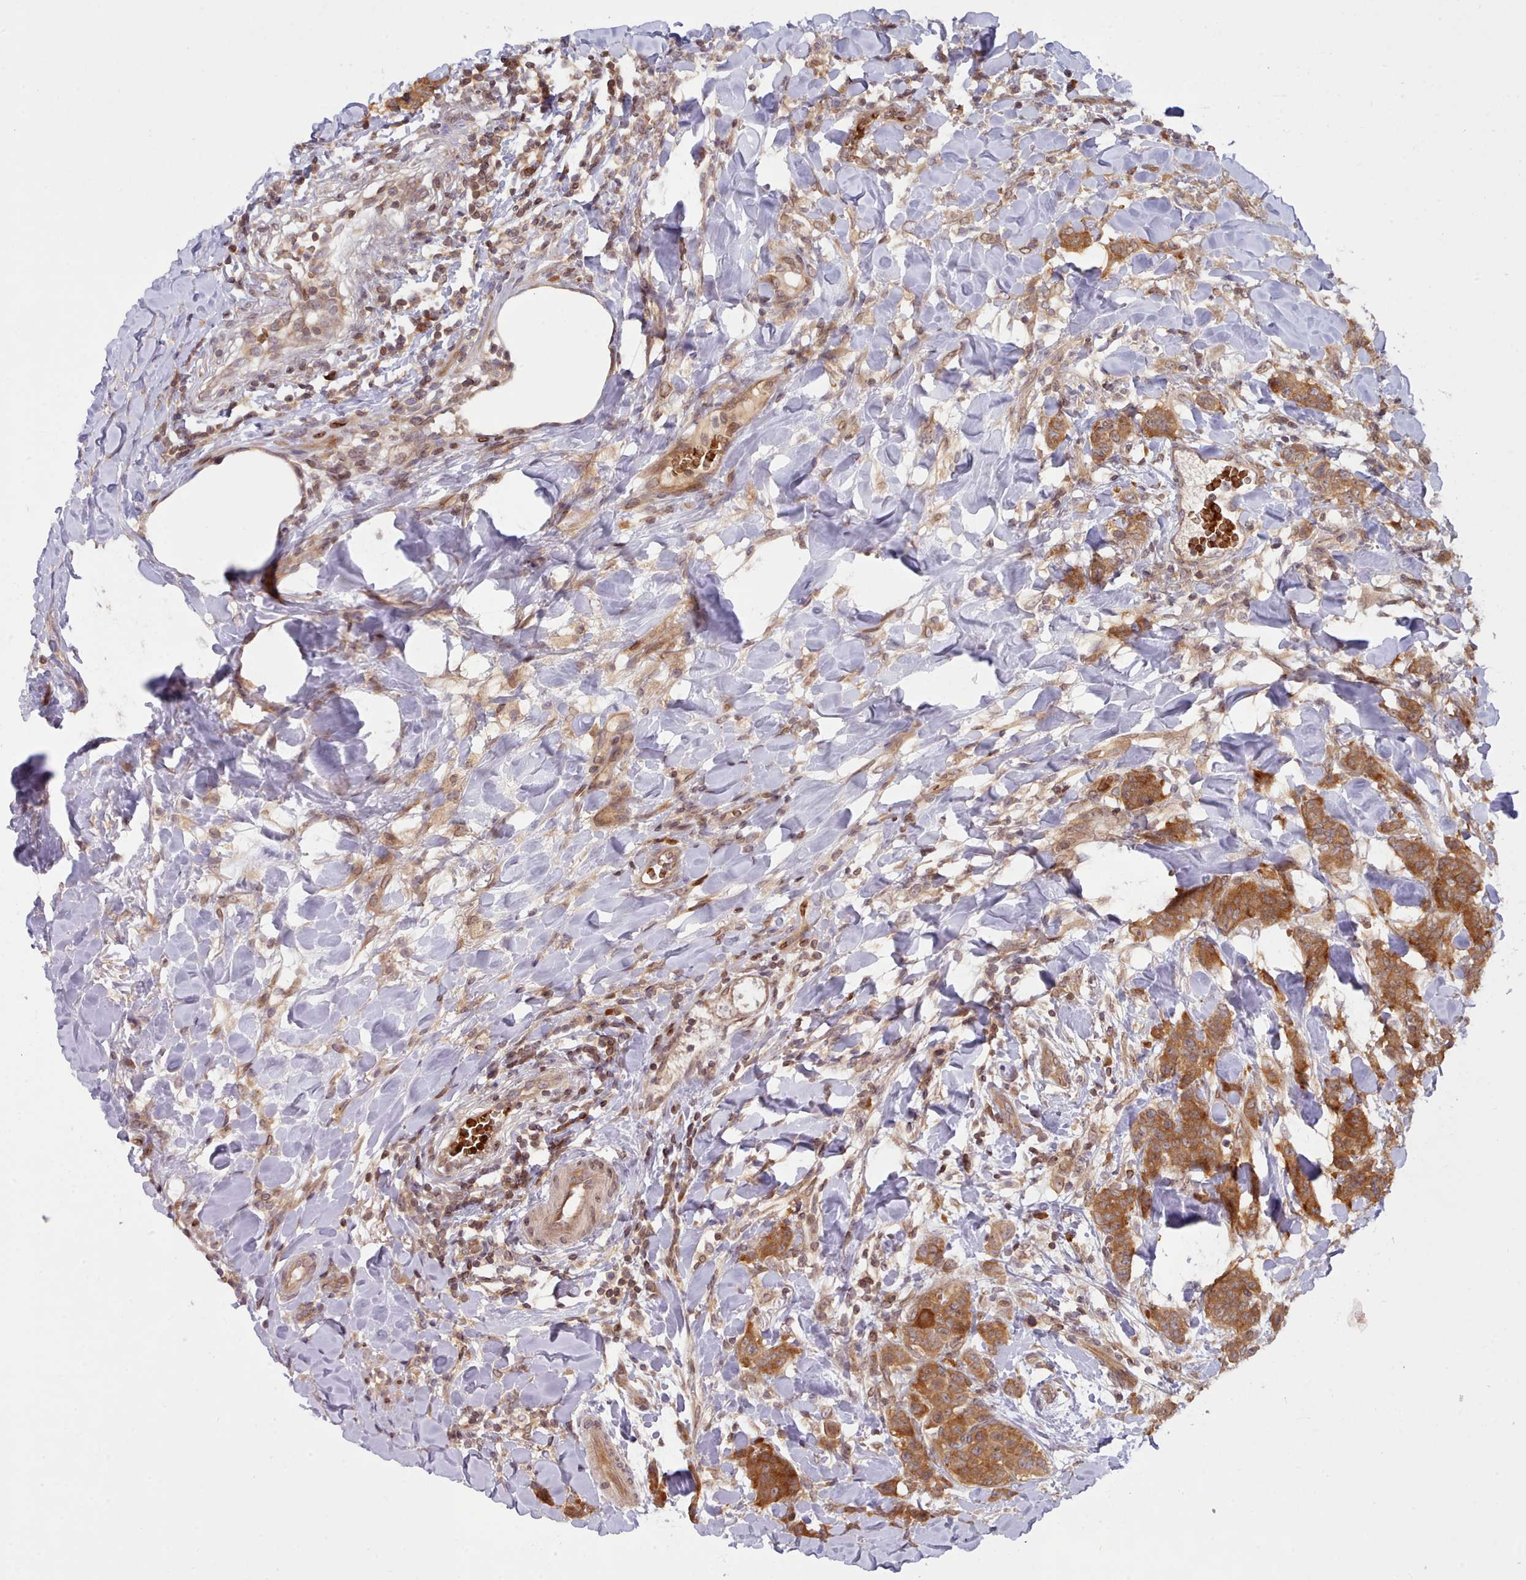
{"staining": {"intensity": "moderate", "quantity": ">75%", "location": "cytoplasmic/membranous"}, "tissue": "breast cancer", "cell_type": "Tumor cells", "image_type": "cancer", "snomed": [{"axis": "morphology", "description": "Duct carcinoma"}, {"axis": "topography", "description": "Breast"}], "caption": "The immunohistochemical stain labels moderate cytoplasmic/membranous positivity in tumor cells of breast infiltrating ductal carcinoma tissue.", "gene": "UBE2G1", "patient": {"sex": "female", "age": 40}}